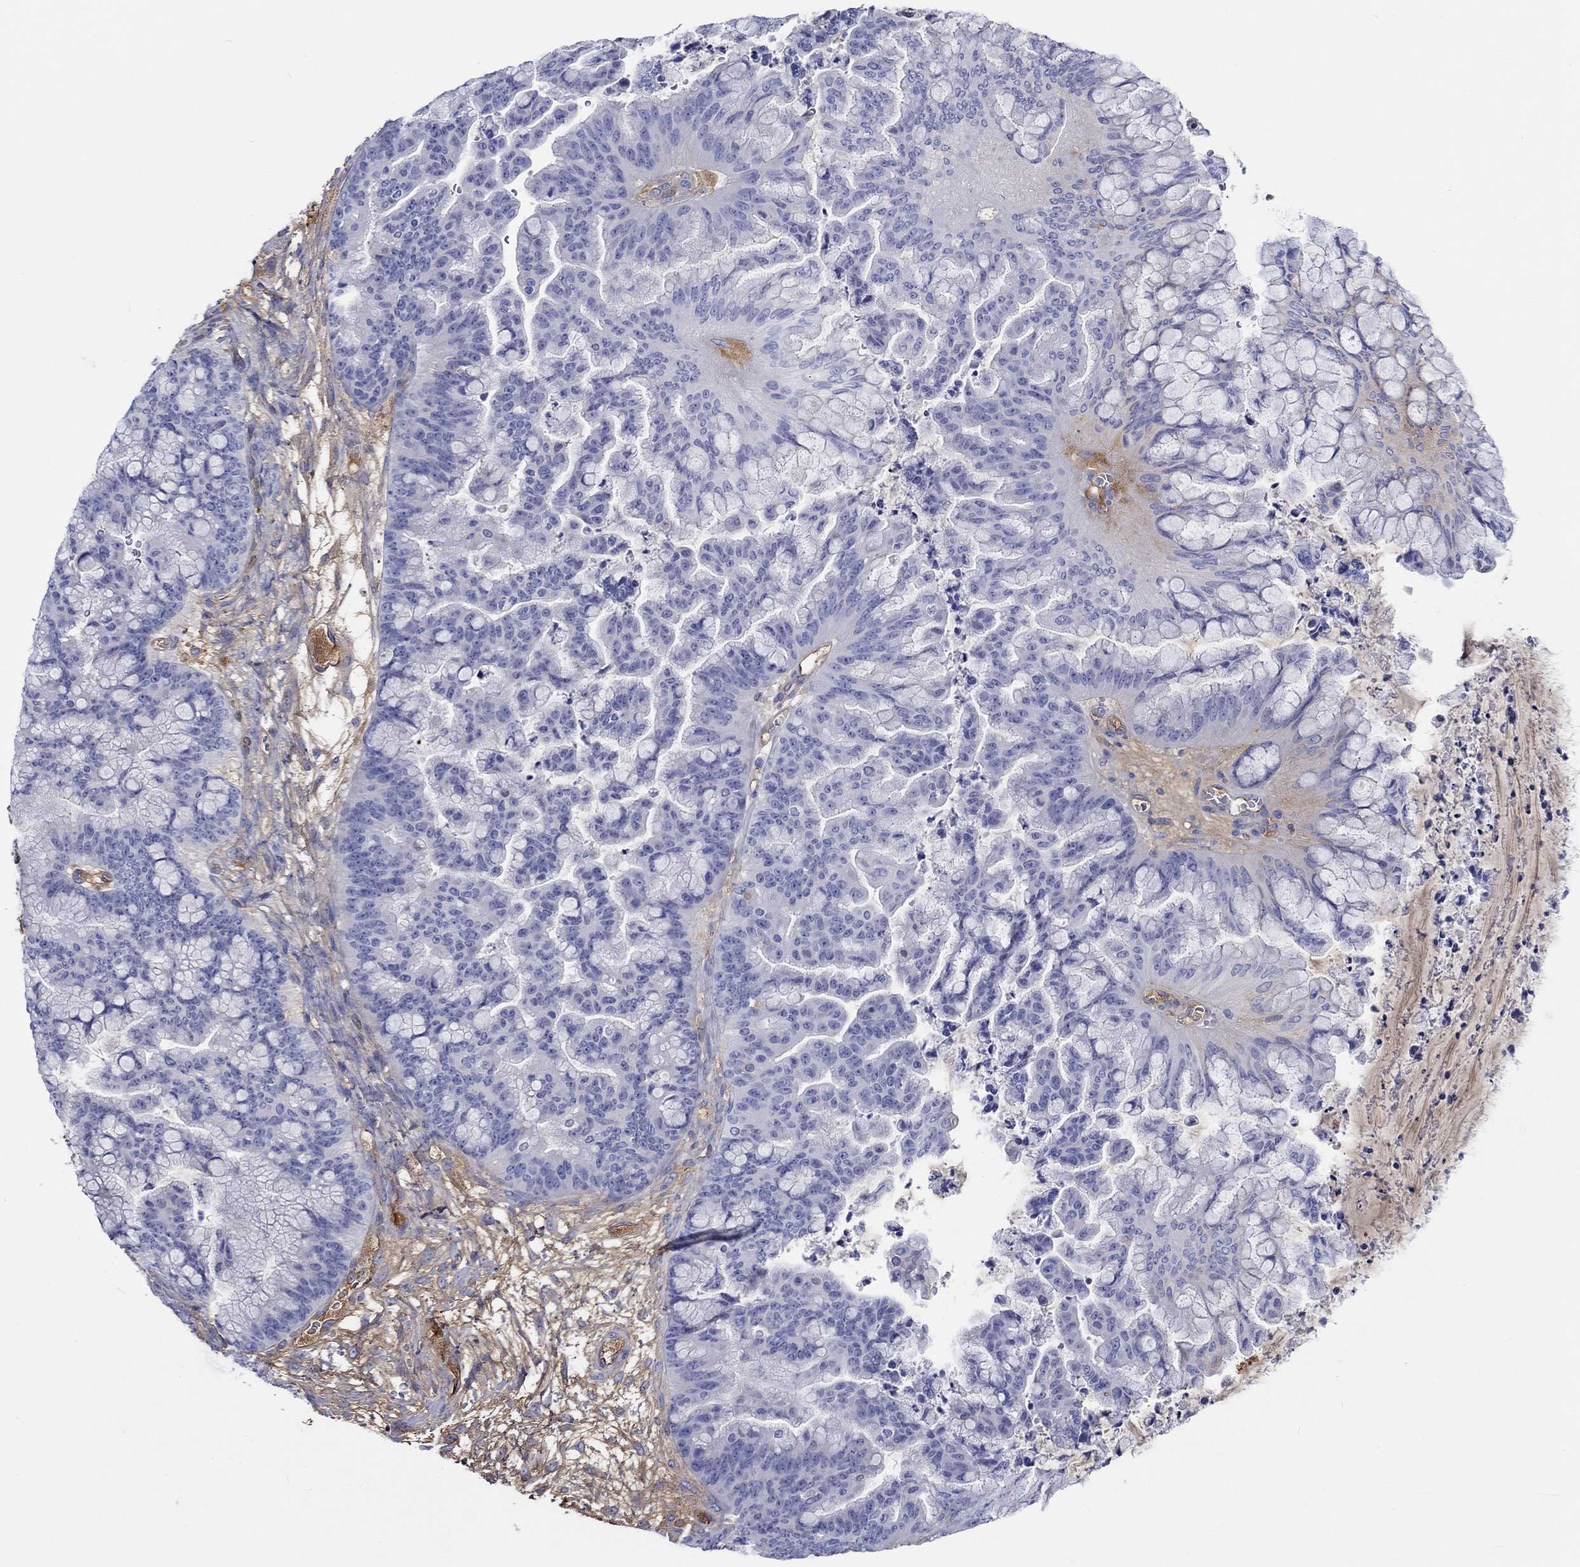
{"staining": {"intensity": "negative", "quantity": "none", "location": "none"}, "tissue": "ovarian cancer", "cell_type": "Tumor cells", "image_type": "cancer", "snomed": [{"axis": "morphology", "description": "Cystadenocarcinoma, mucinous, NOS"}, {"axis": "topography", "description": "Ovary"}], "caption": "There is no significant staining in tumor cells of mucinous cystadenocarcinoma (ovarian).", "gene": "CDY2B", "patient": {"sex": "female", "age": 67}}